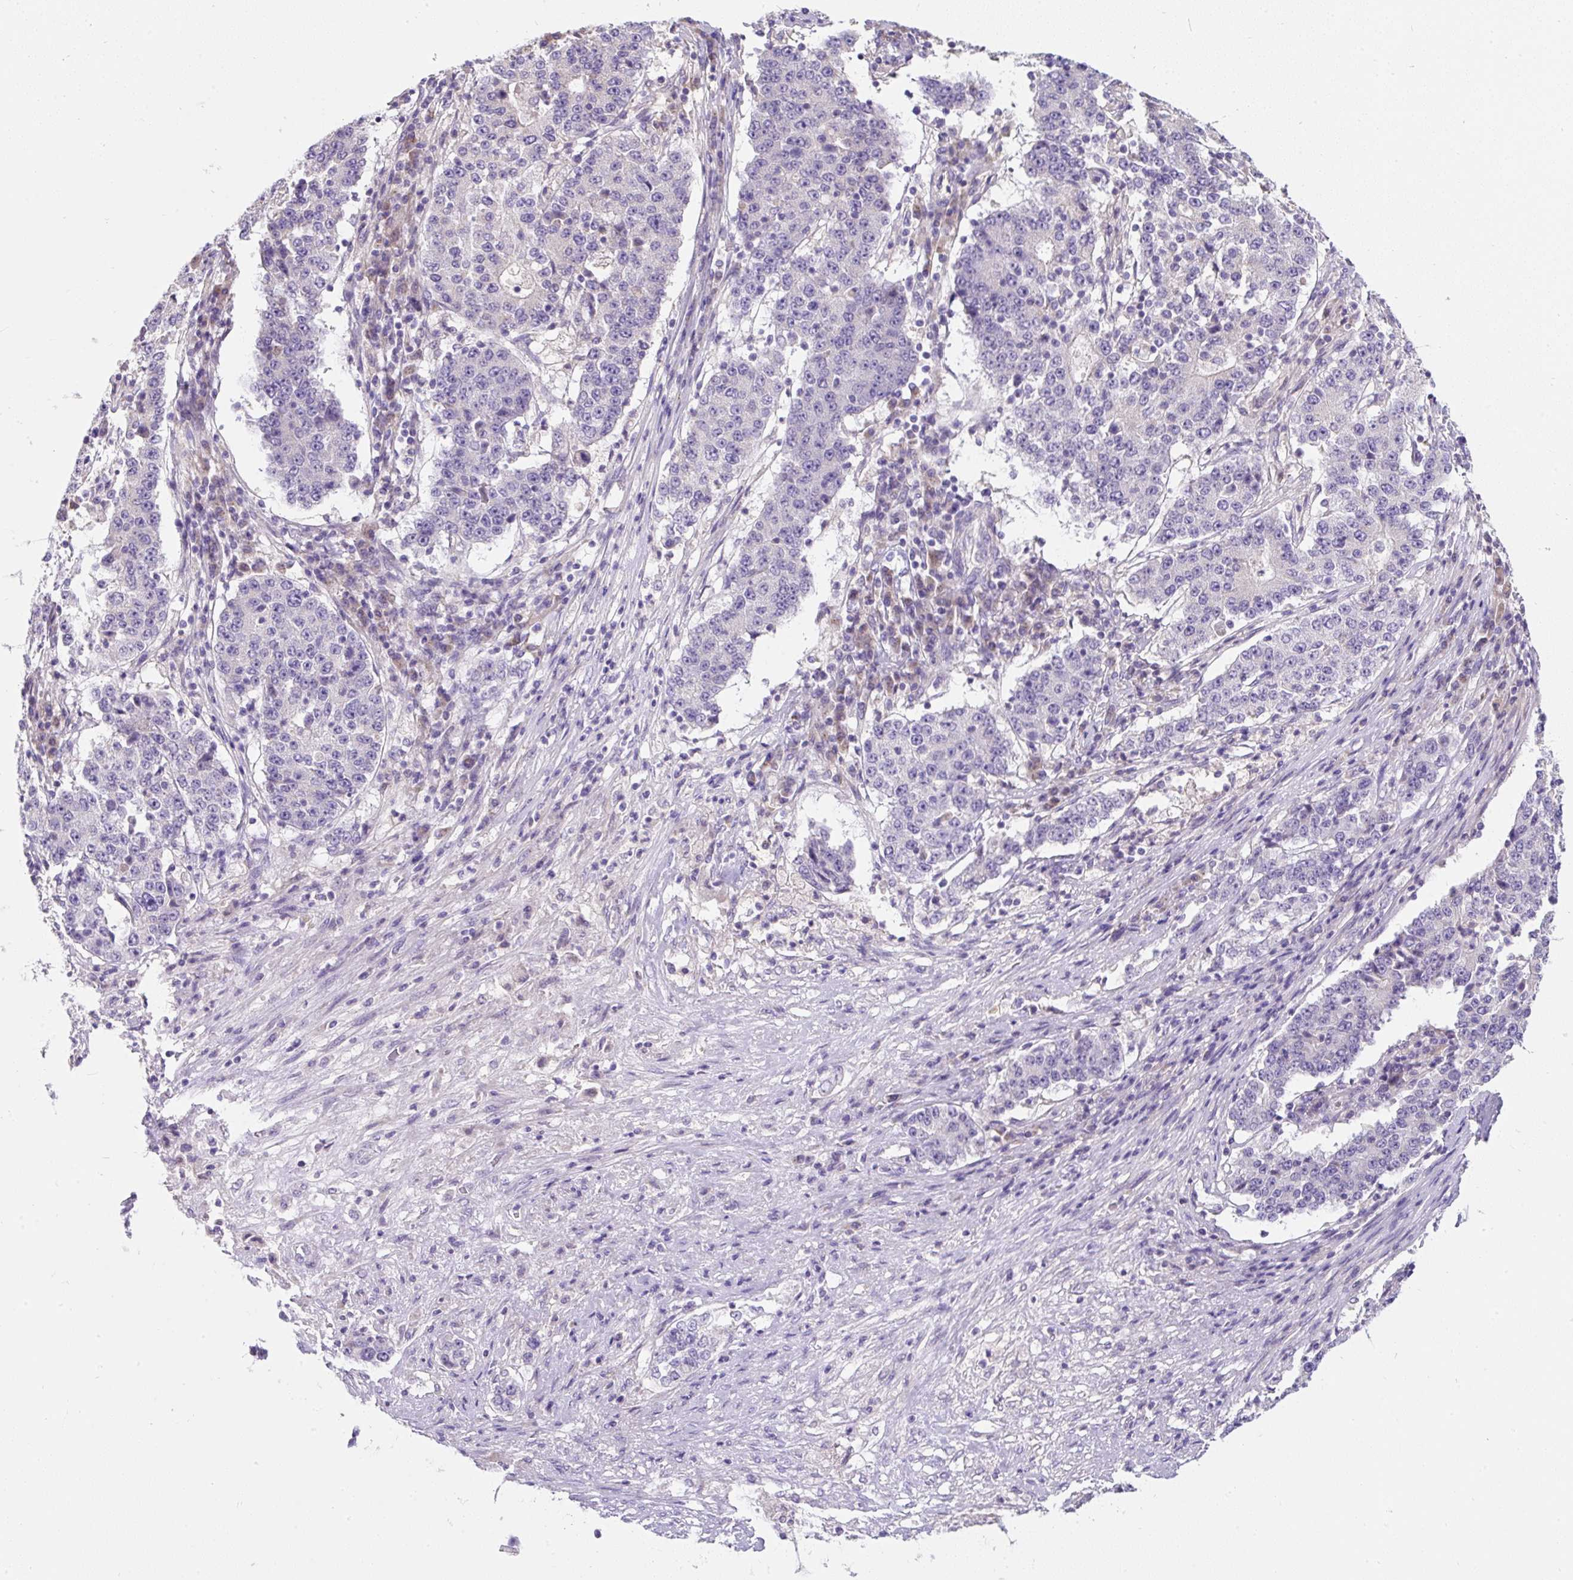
{"staining": {"intensity": "negative", "quantity": "none", "location": "none"}, "tissue": "stomach cancer", "cell_type": "Tumor cells", "image_type": "cancer", "snomed": [{"axis": "morphology", "description": "Adenocarcinoma, NOS"}, {"axis": "topography", "description": "Stomach"}], "caption": "Immunohistochemistry photomicrograph of neoplastic tissue: stomach adenocarcinoma stained with DAB (3,3'-diaminobenzidine) displays no significant protein positivity in tumor cells.", "gene": "SUSD5", "patient": {"sex": "male", "age": 59}}